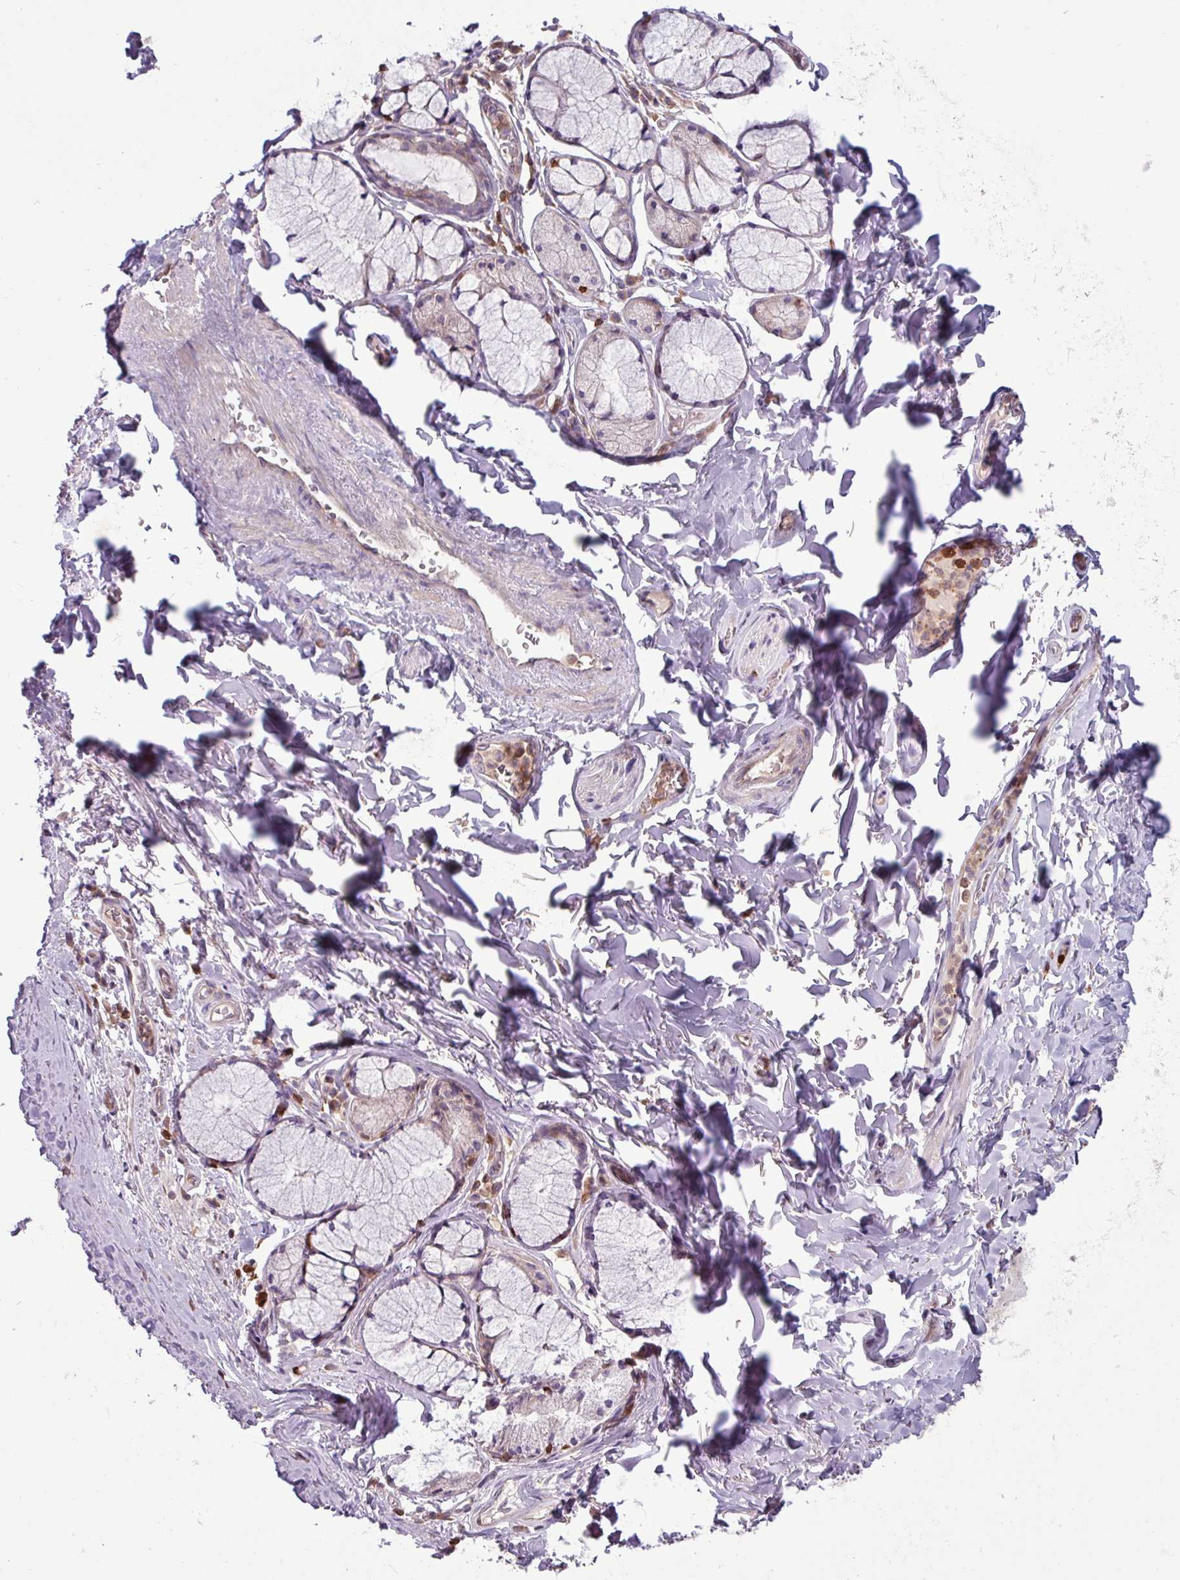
{"staining": {"intensity": "moderate", "quantity": "25%-75%", "location": "cytoplasmic/membranous"}, "tissue": "soft tissue", "cell_type": "Fibroblasts", "image_type": "normal", "snomed": [{"axis": "morphology", "description": "Normal tissue, NOS"}, {"axis": "topography", "description": "Bronchus"}], "caption": "Immunohistochemistry (IHC) photomicrograph of benign human soft tissue stained for a protein (brown), which demonstrates medium levels of moderate cytoplasmic/membranous expression in approximately 25%-75% of fibroblasts.", "gene": "SEC61G", "patient": {"sex": "male", "age": 70}}